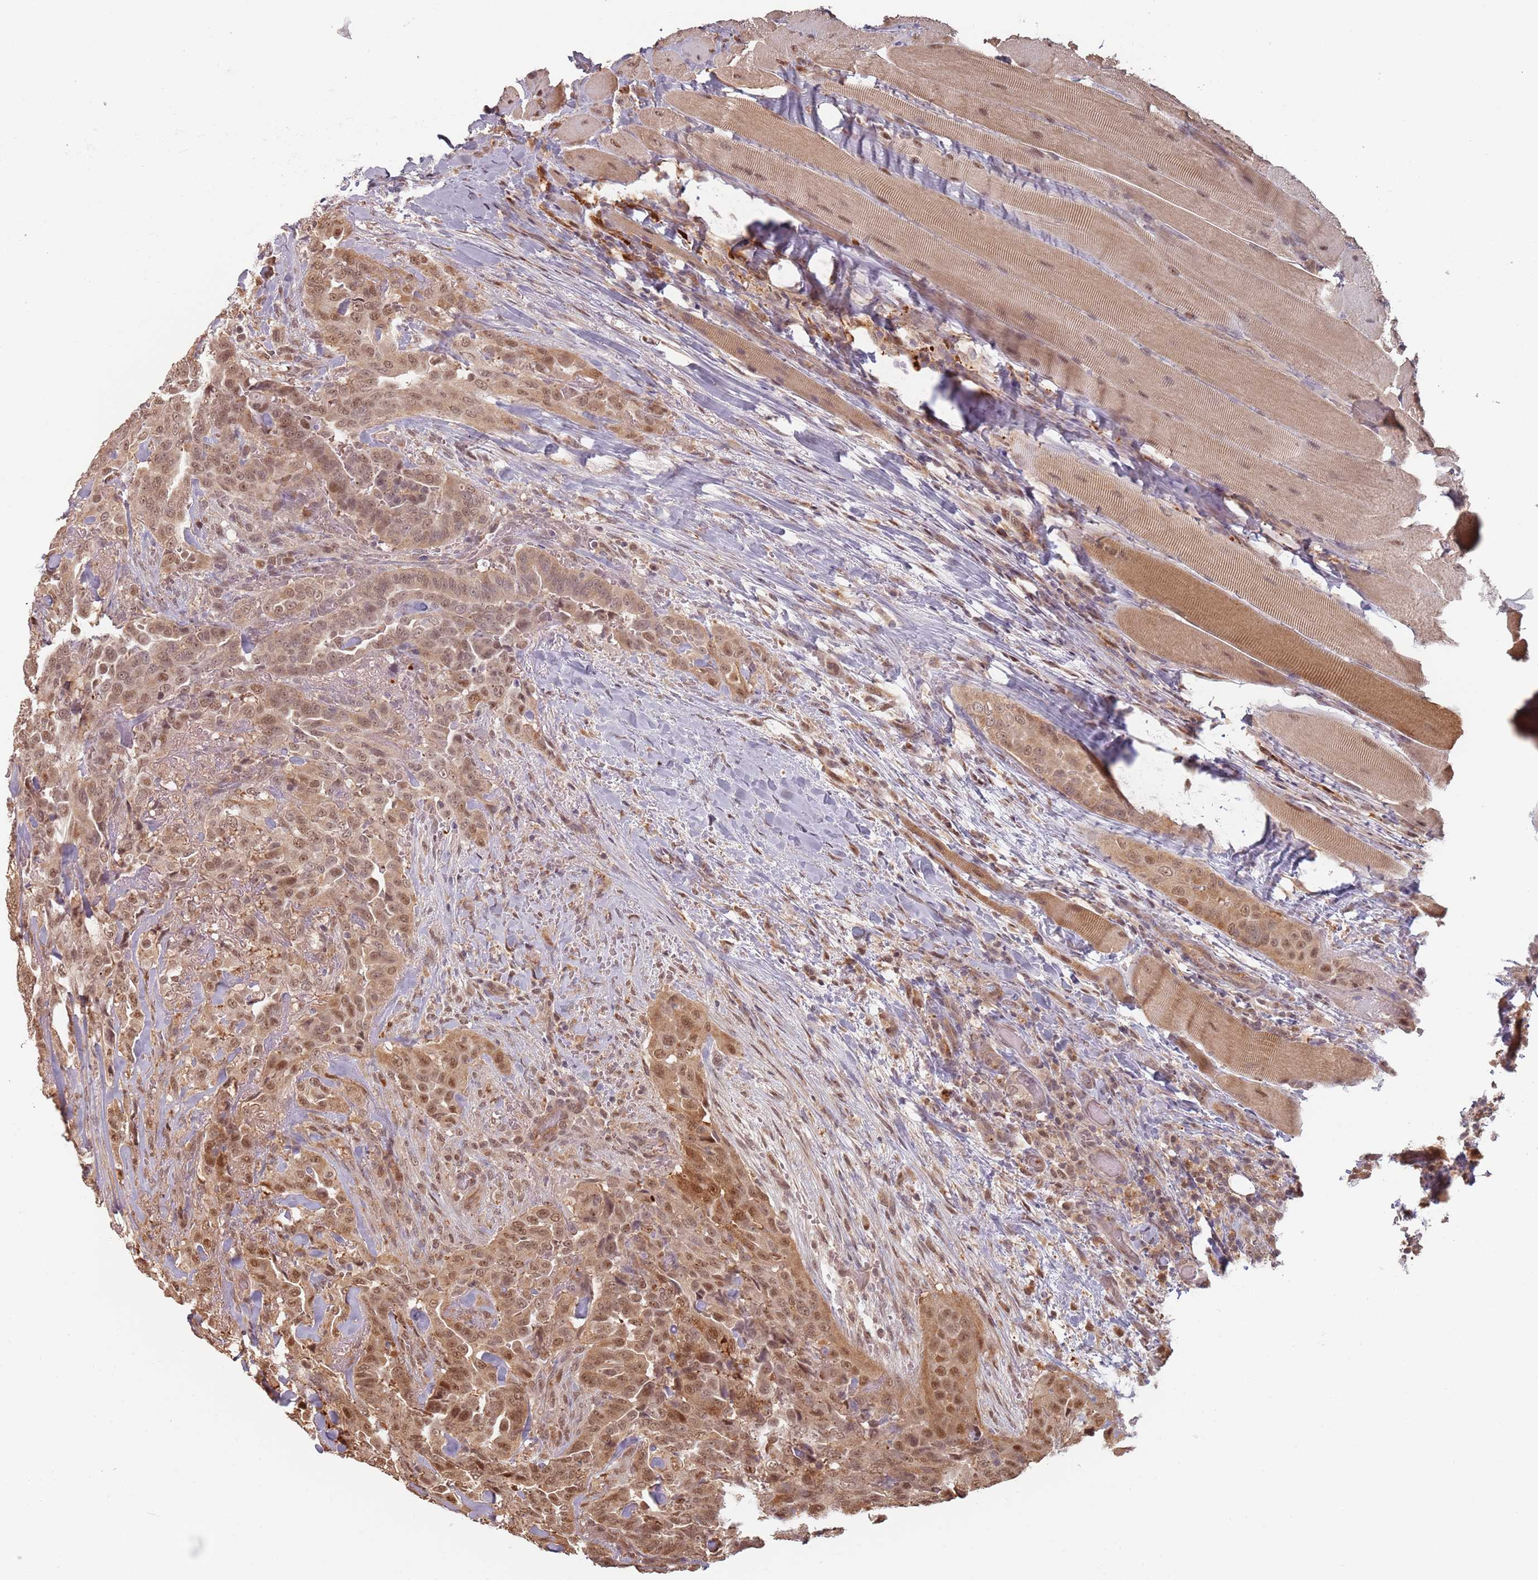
{"staining": {"intensity": "moderate", "quantity": ">75%", "location": "cytoplasmic/membranous,nuclear"}, "tissue": "thyroid cancer", "cell_type": "Tumor cells", "image_type": "cancer", "snomed": [{"axis": "morphology", "description": "Papillary adenocarcinoma, NOS"}, {"axis": "topography", "description": "Thyroid gland"}], "caption": "IHC (DAB (3,3'-diaminobenzidine)) staining of thyroid cancer (papillary adenocarcinoma) demonstrates moderate cytoplasmic/membranous and nuclear protein expression in approximately >75% of tumor cells.", "gene": "PLSCR5", "patient": {"sex": "male", "age": 61}}